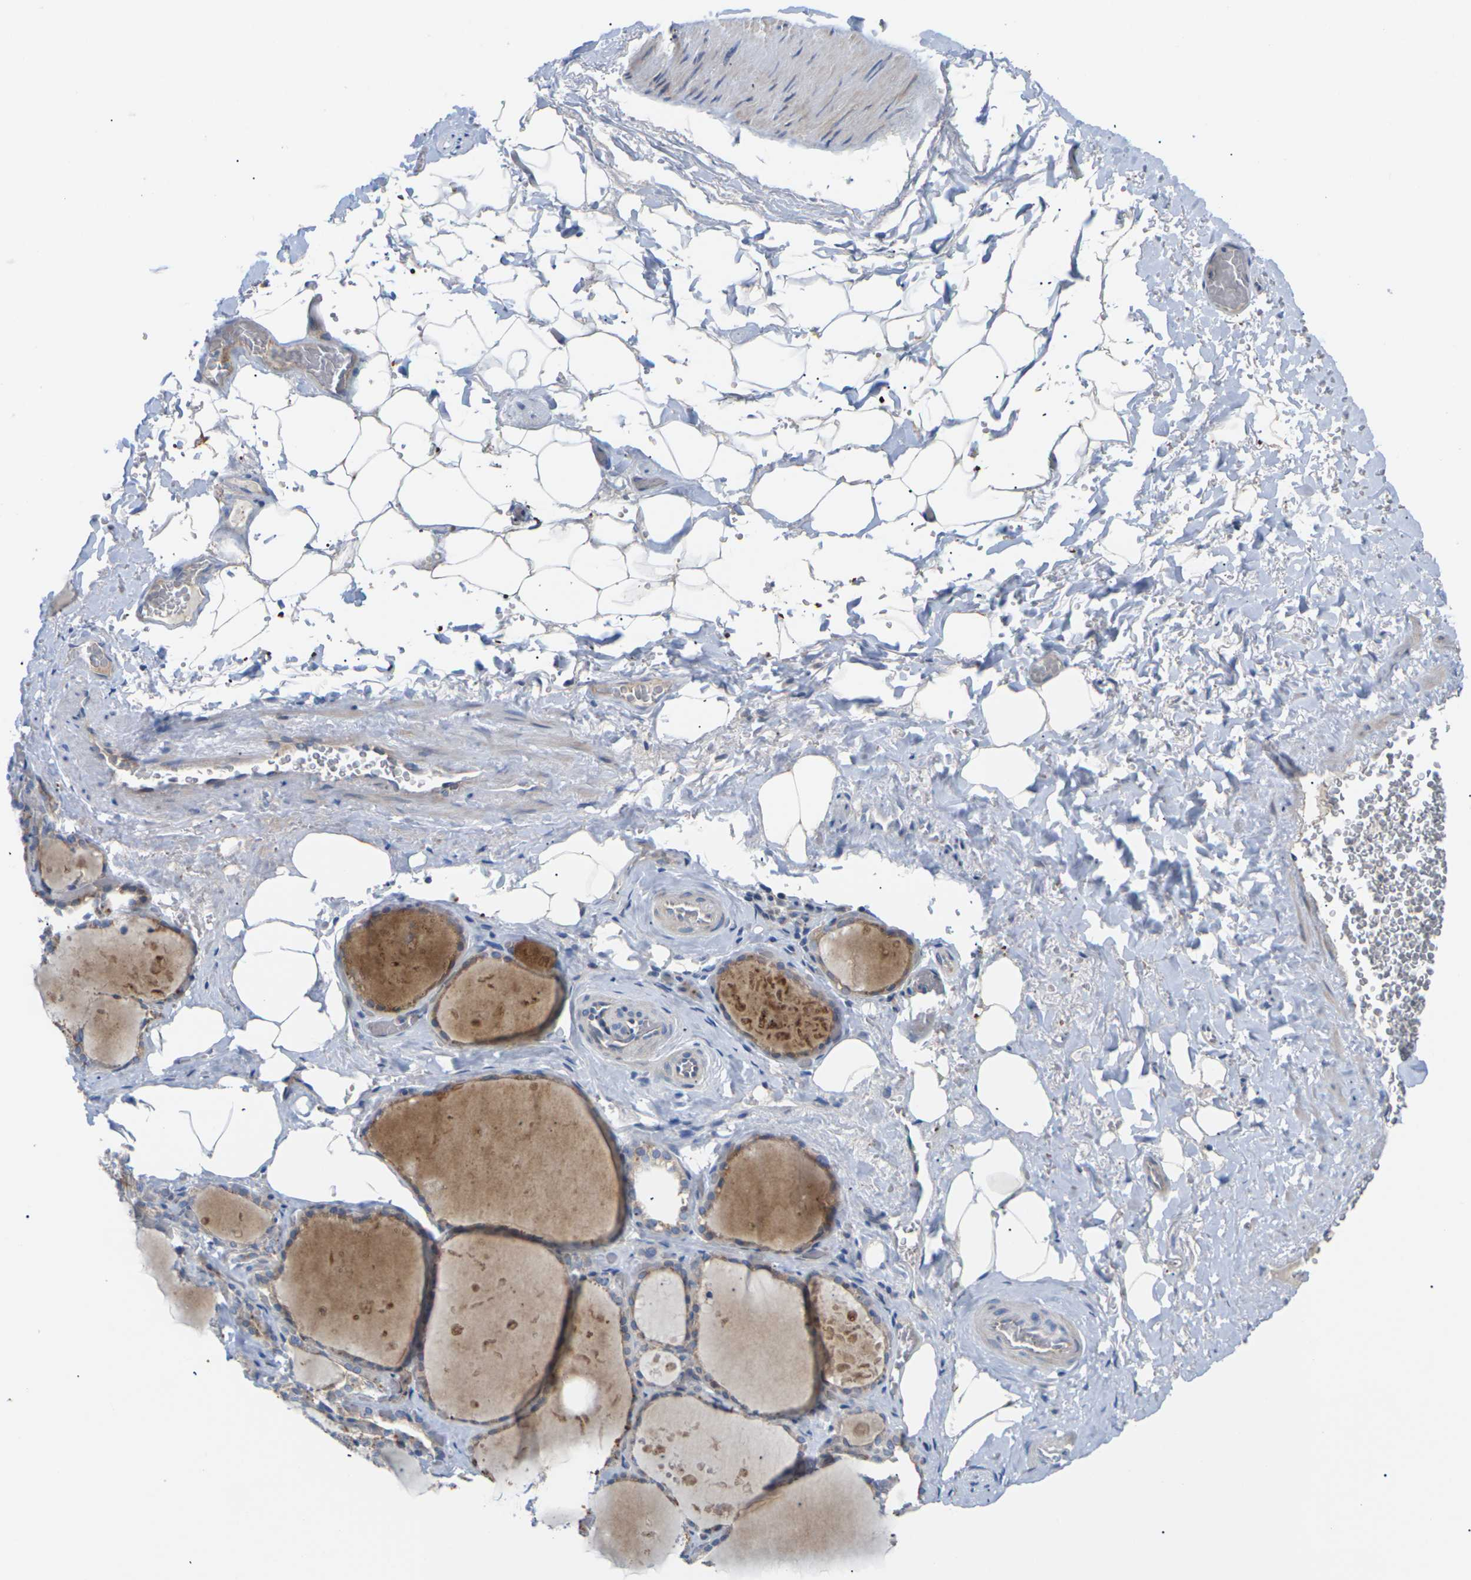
{"staining": {"intensity": "moderate", "quantity": "<25%", "location": "cytoplasmic/membranous"}, "tissue": "thyroid gland", "cell_type": "Glandular cells", "image_type": "normal", "snomed": [{"axis": "morphology", "description": "Normal tissue, NOS"}, {"axis": "topography", "description": "Thyroid gland"}], "caption": "Immunohistochemistry (IHC) (DAB) staining of benign human thyroid gland reveals moderate cytoplasmic/membranous protein positivity in about <25% of glandular cells.", "gene": "TMCO4", "patient": {"sex": "male", "age": 61}}